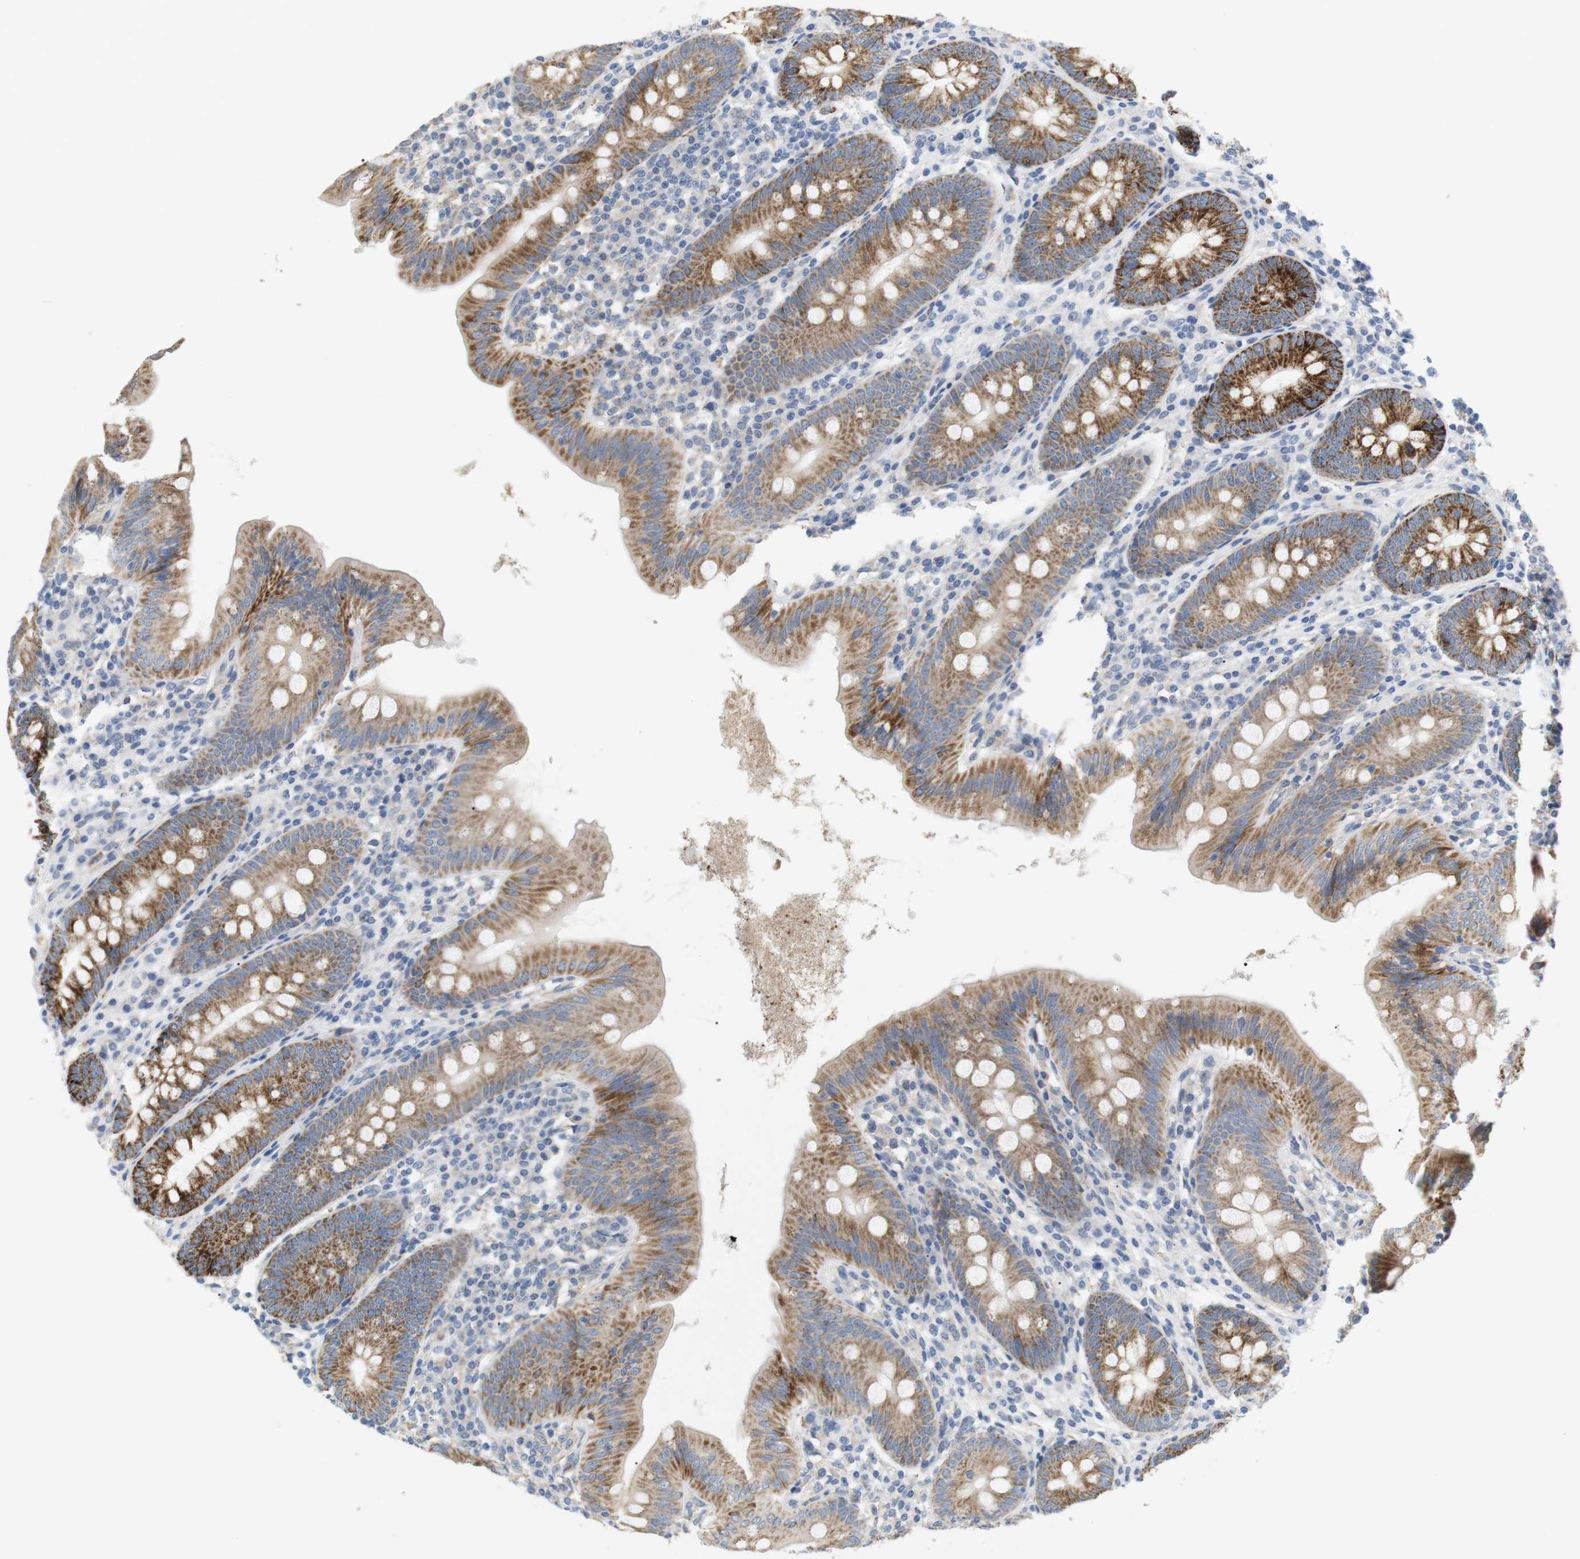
{"staining": {"intensity": "moderate", "quantity": ">75%", "location": "cytoplasmic/membranous"}, "tissue": "appendix", "cell_type": "Glandular cells", "image_type": "normal", "snomed": [{"axis": "morphology", "description": "Normal tissue, NOS"}, {"axis": "topography", "description": "Appendix"}], "caption": "The histopathology image shows staining of unremarkable appendix, revealing moderate cytoplasmic/membranous protein staining (brown color) within glandular cells. (IHC, brightfield microscopy, high magnification).", "gene": "CD300E", "patient": {"sex": "male", "age": 56}}